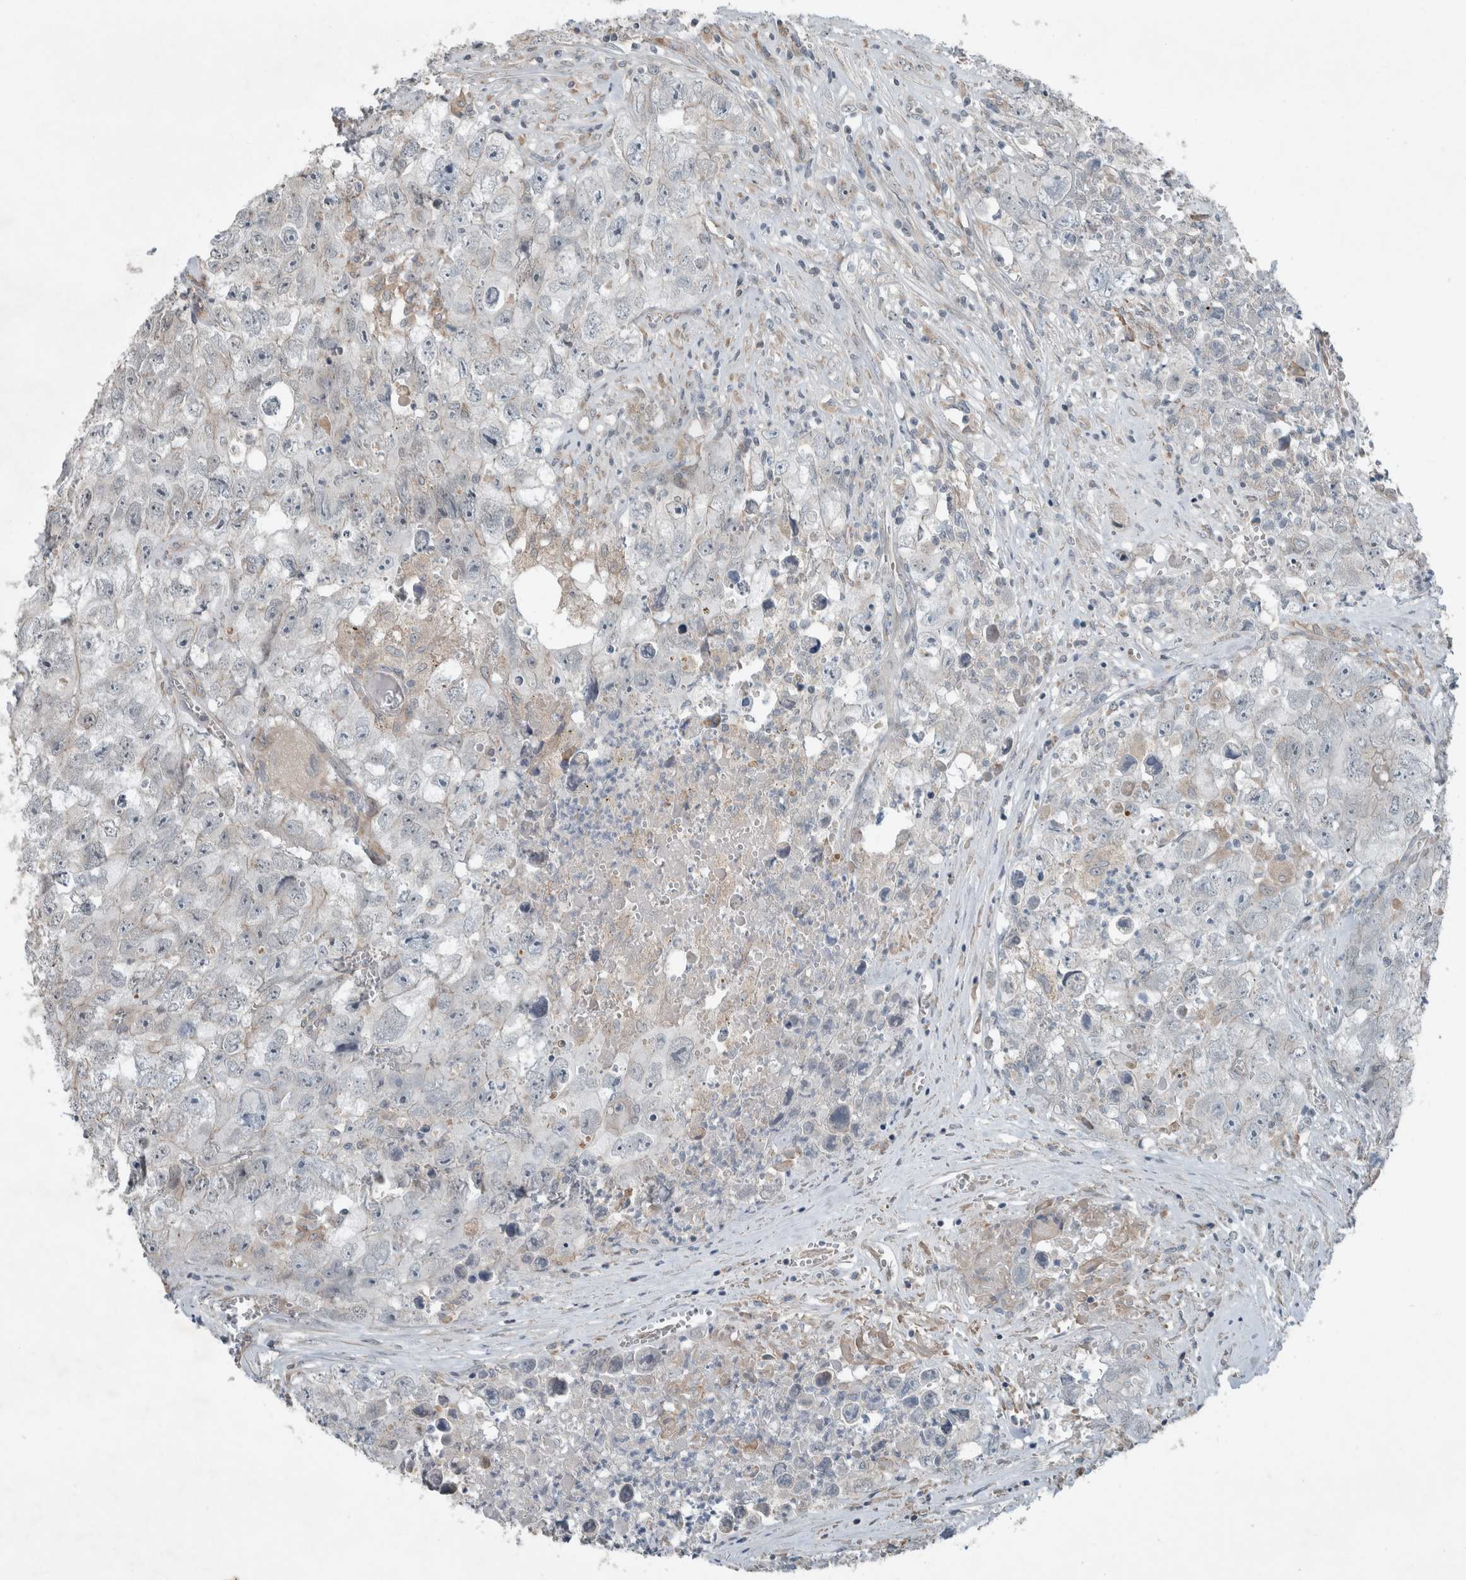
{"staining": {"intensity": "negative", "quantity": "none", "location": "none"}, "tissue": "testis cancer", "cell_type": "Tumor cells", "image_type": "cancer", "snomed": [{"axis": "morphology", "description": "Seminoma, NOS"}, {"axis": "morphology", "description": "Carcinoma, Embryonal, NOS"}, {"axis": "topography", "description": "Testis"}], "caption": "The photomicrograph displays no staining of tumor cells in testis cancer. Brightfield microscopy of immunohistochemistry (IHC) stained with DAB (3,3'-diaminobenzidine) (brown) and hematoxylin (blue), captured at high magnification.", "gene": "JADE2", "patient": {"sex": "male", "age": 43}}